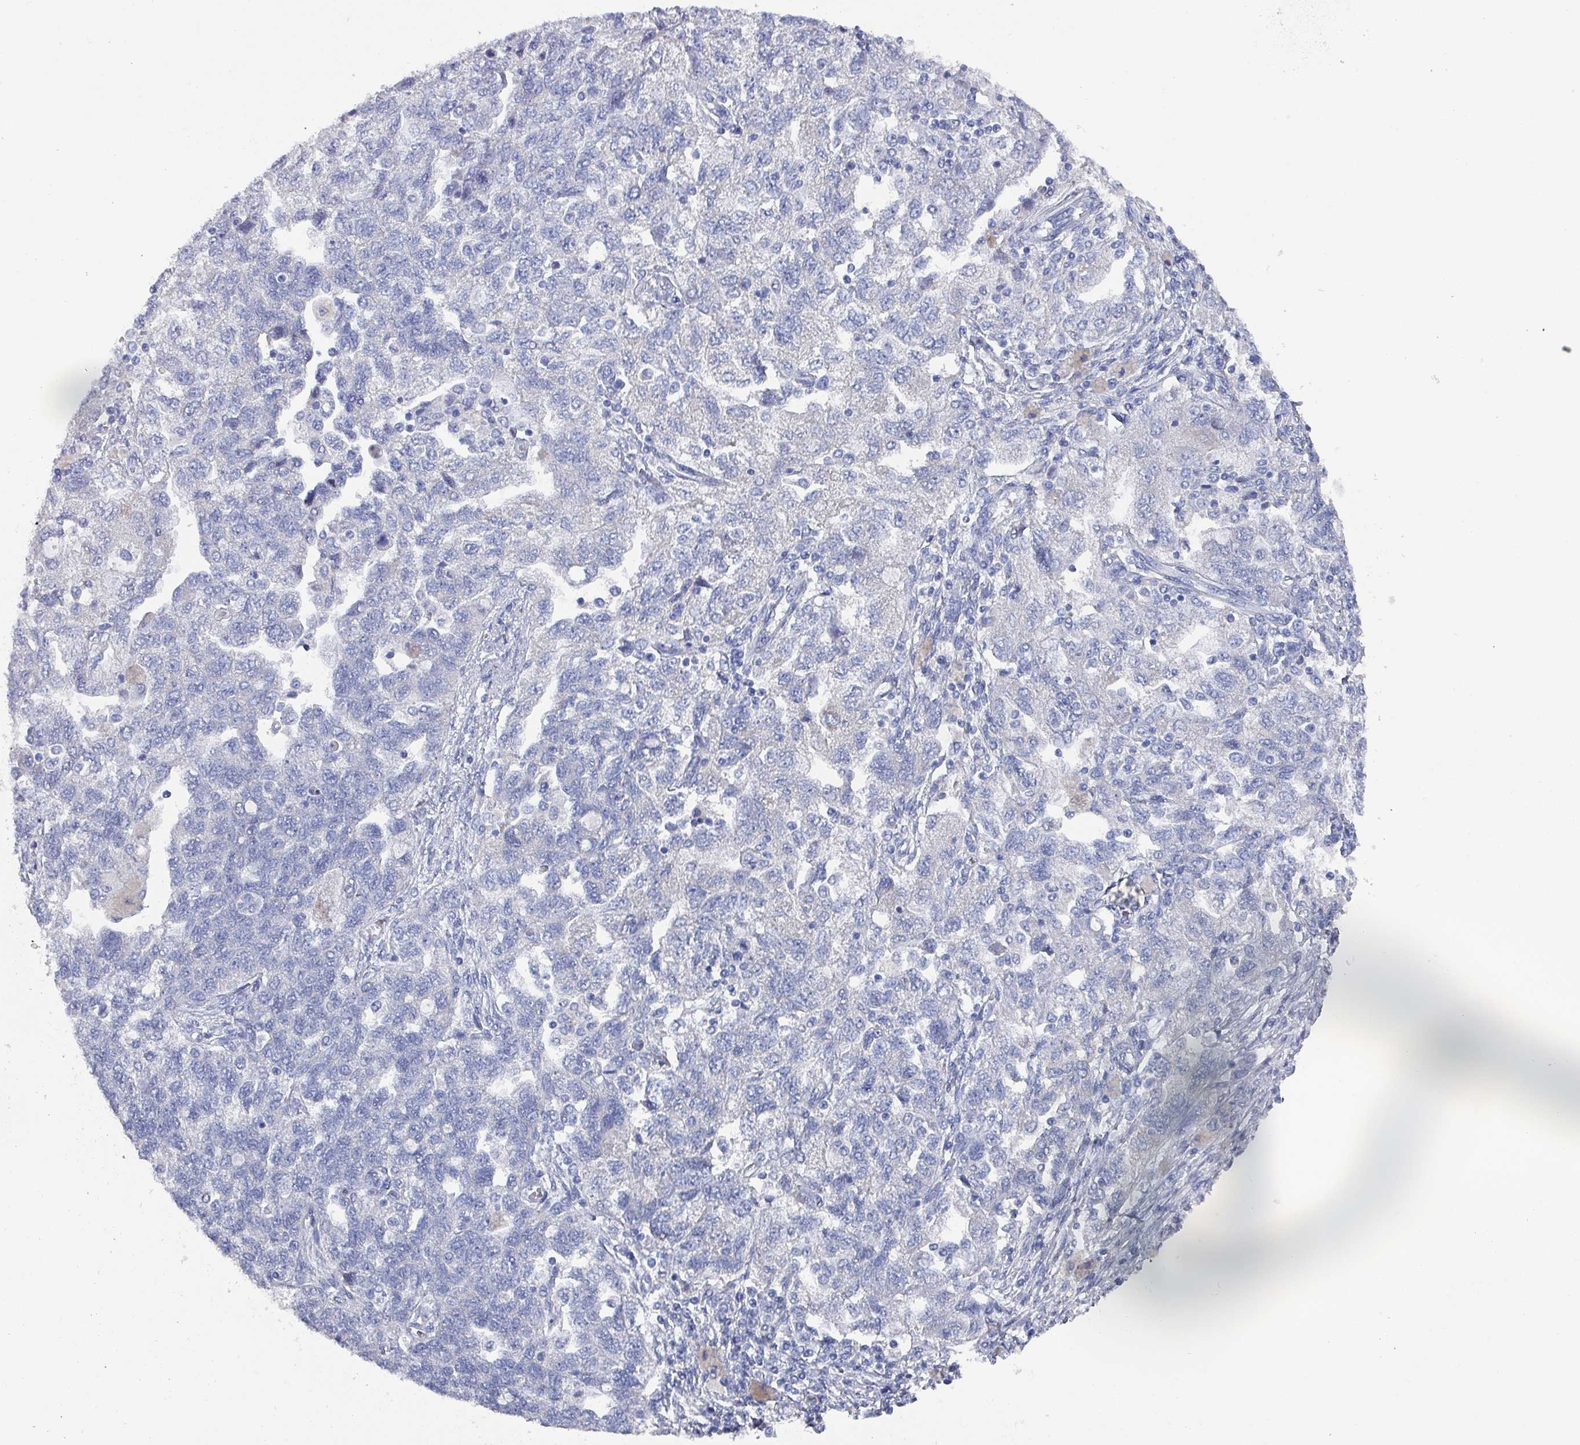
{"staining": {"intensity": "negative", "quantity": "none", "location": "none"}, "tissue": "ovarian cancer", "cell_type": "Tumor cells", "image_type": "cancer", "snomed": [{"axis": "morphology", "description": "Carcinoma, NOS"}, {"axis": "morphology", "description": "Cystadenocarcinoma, serous, NOS"}, {"axis": "topography", "description": "Ovary"}], "caption": "Tumor cells show no significant protein expression in ovarian cancer.", "gene": "DRD5", "patient": {"sex": "female", "age": 69}}